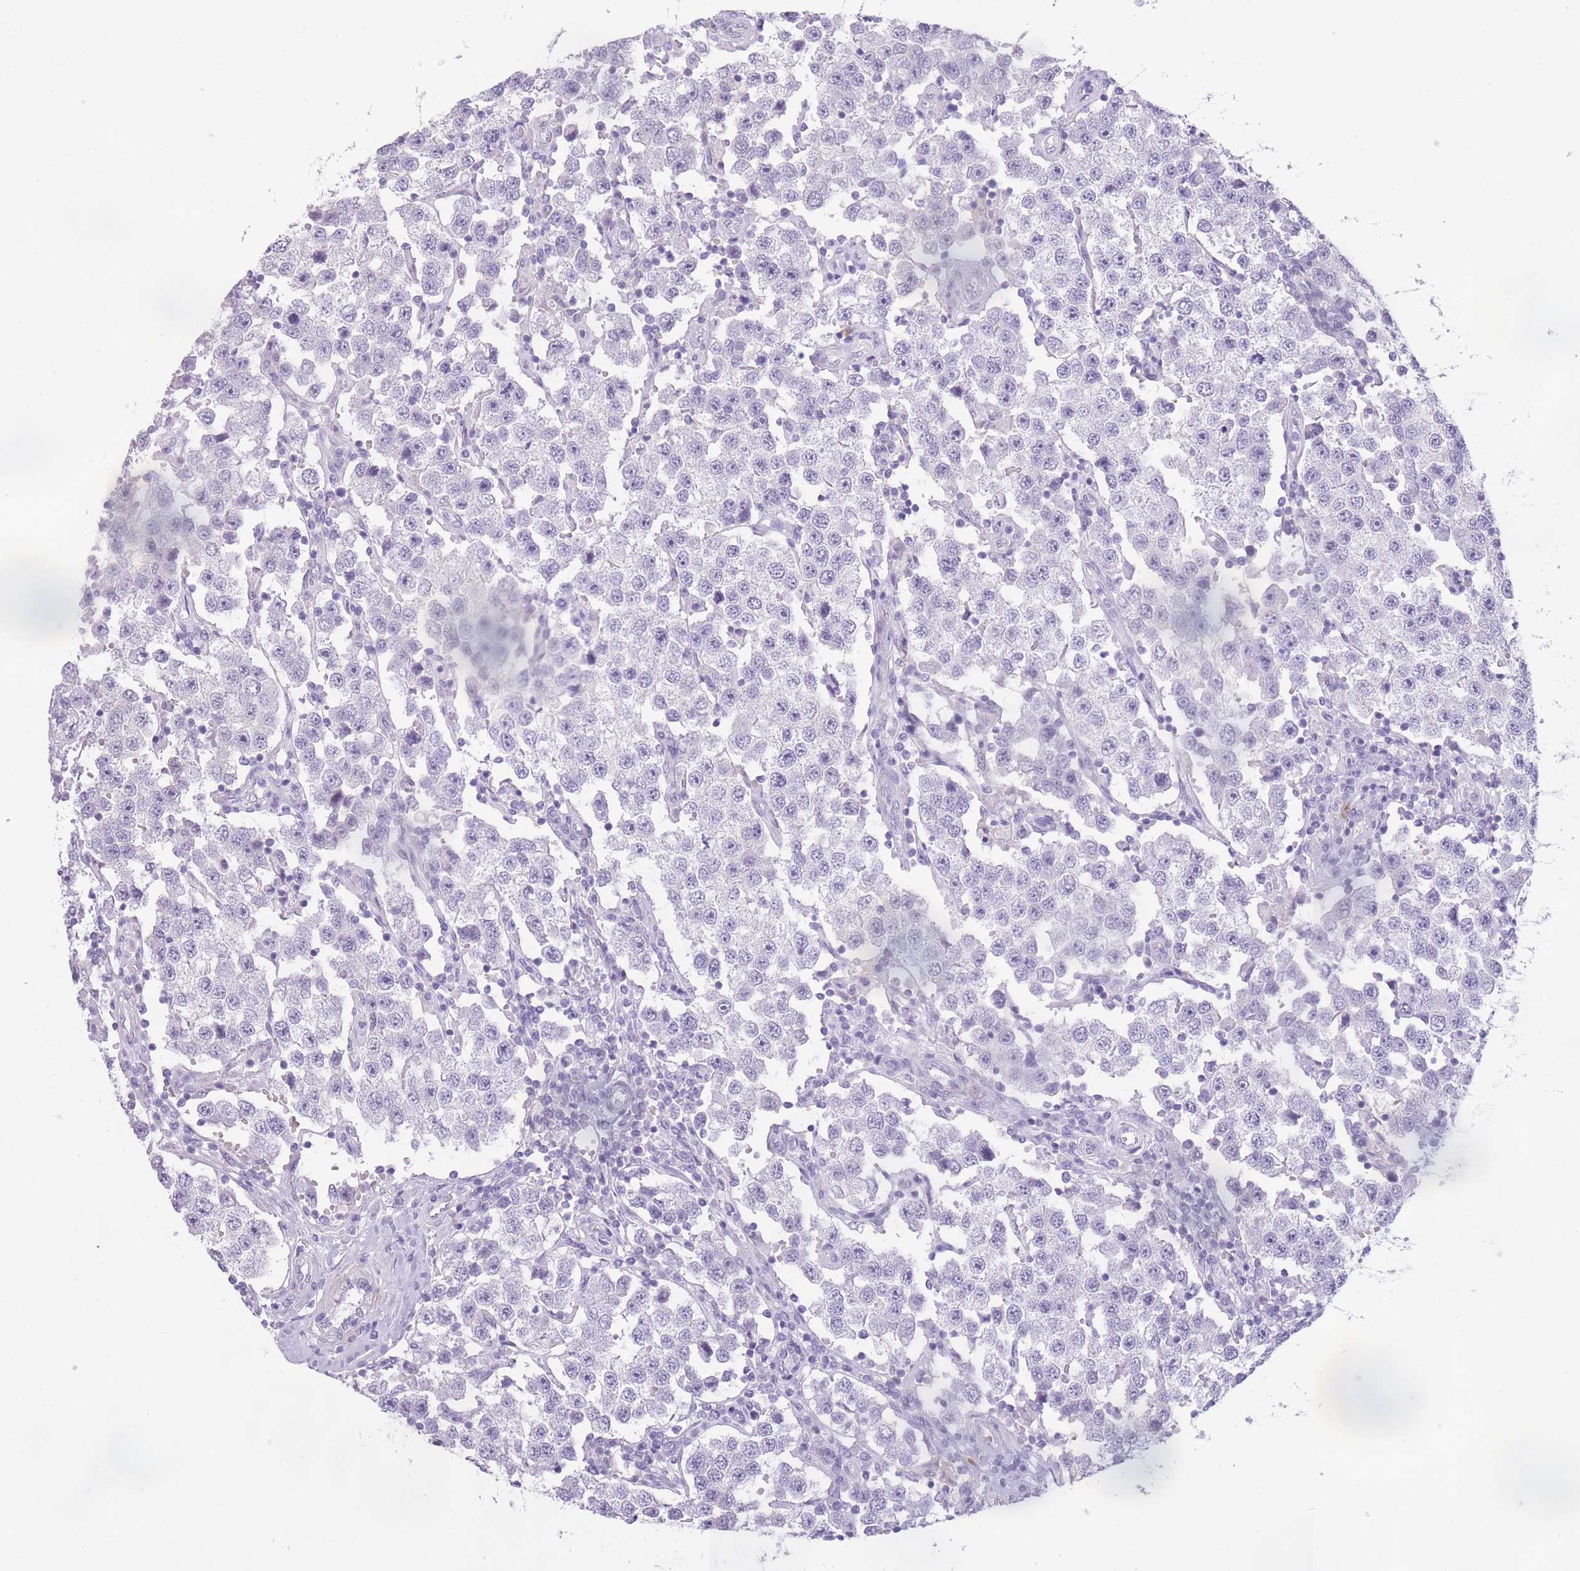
{"staining": {"intensity": "negative", "quantity": "none", "location": "none"}, "tissue": "testis cancer", "cell_type": "Tumor cells", "image_type": "cancer", "snomed": [{"axis": "morphology", "description": "Seminoma, NOS"}, {"axis": "topography", "description": "Testis"}], "caption": "Tumor cells show no significant expression in testis cancer.", "gene": "TMEM236", "patient": {"sex": "male", "age": 37}}